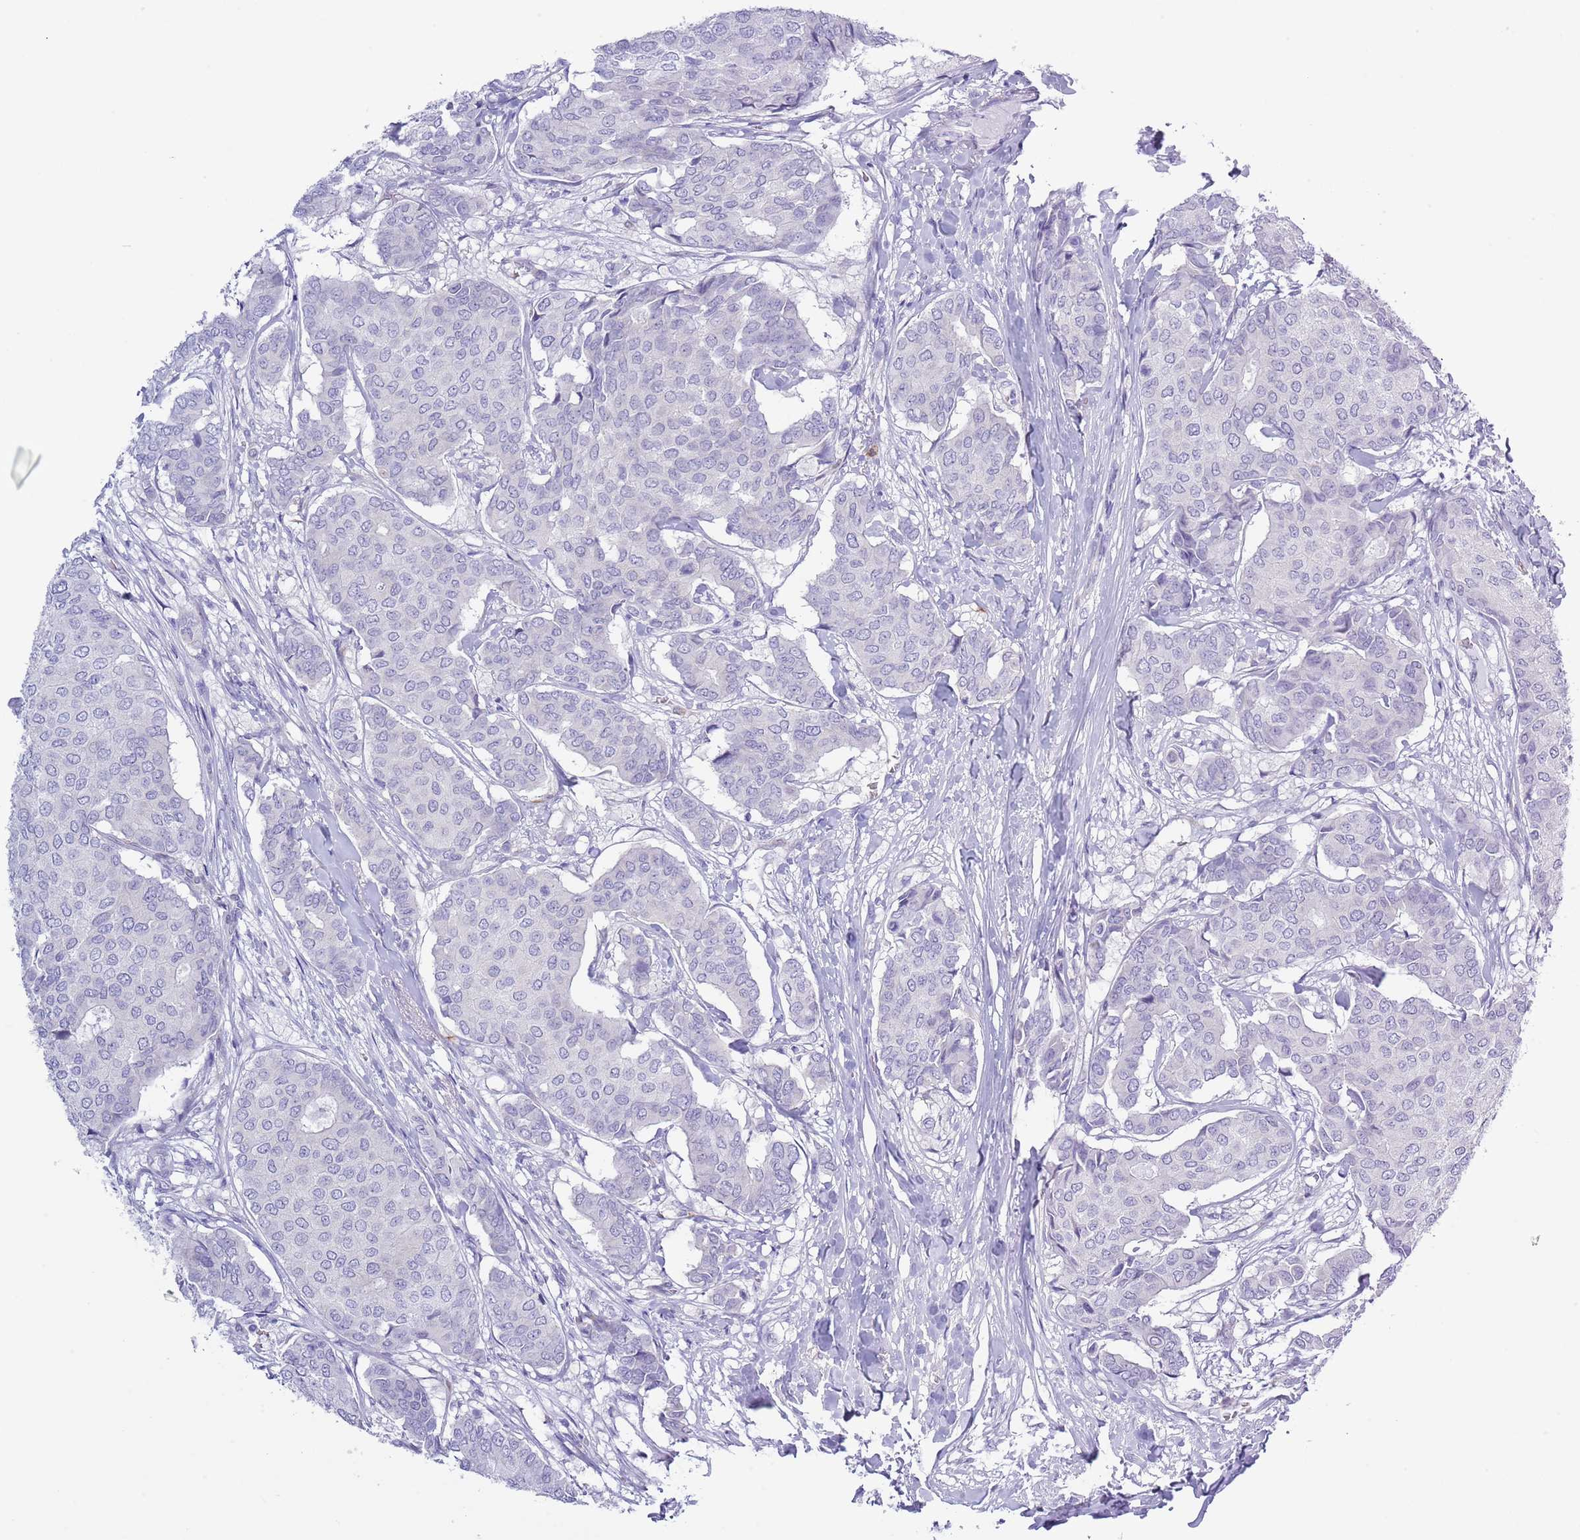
{"staining": {"intensity": "negative", "quantity": "none", "location": "none"}, "tissue": "breast cancer", "cell_type": "Tumor cells", "image_type": "cancer", "snomed": [{"axis": "morphology", "description": "Duct carcinoma"}, {"axis": "topography", "description": "Breast"}], "caption": "This is an immunohistochemistry histopathology image of human breast cancer (infiltrating ductal carcinoma). There is no expression in tumor cells.", "gene": "ZFP2", "patient": {"sex": "female", "age": 75}}